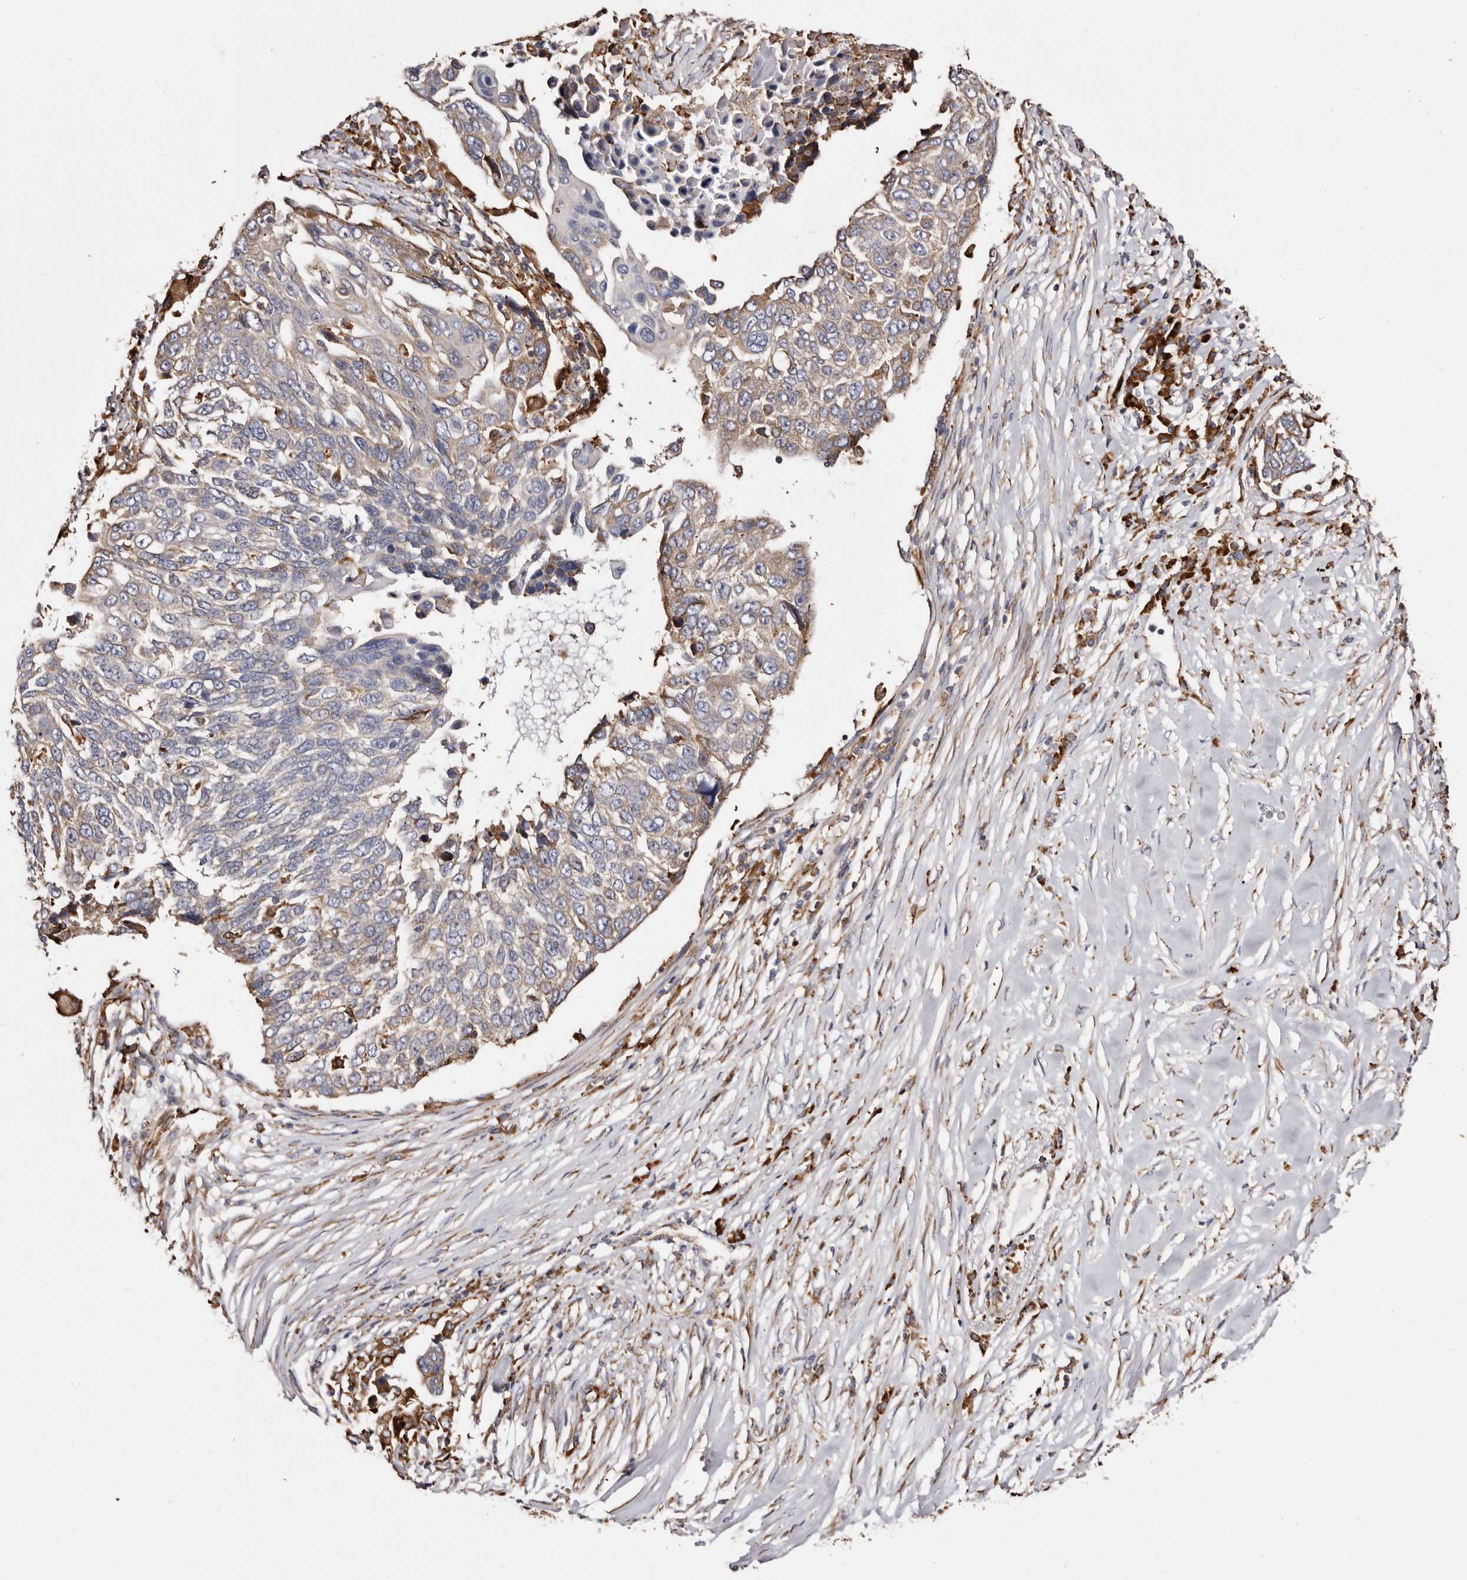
{"staining": {"intensity": "weak", "quantity": "25%-75%", "location": "cytoplasmic/membranous"}, "tissue": "lung cancer", "cell_type": "Tumor cells", "image_type": "cancer", "snomed": [{"axis": "morphology", "description": "Squamous cell carcinoma, NOS"}, {"axis": "topography", "description": "Lung"}], "caption": "Tumor cells demonstrate low levels of weak cytoplasmic/membranous positivity in approximately 25%-75% of cells in lung cancer (squamous cell carcinoma).", "gene": "ACBD6", "patient": {"sex": "male", "age": 66}}